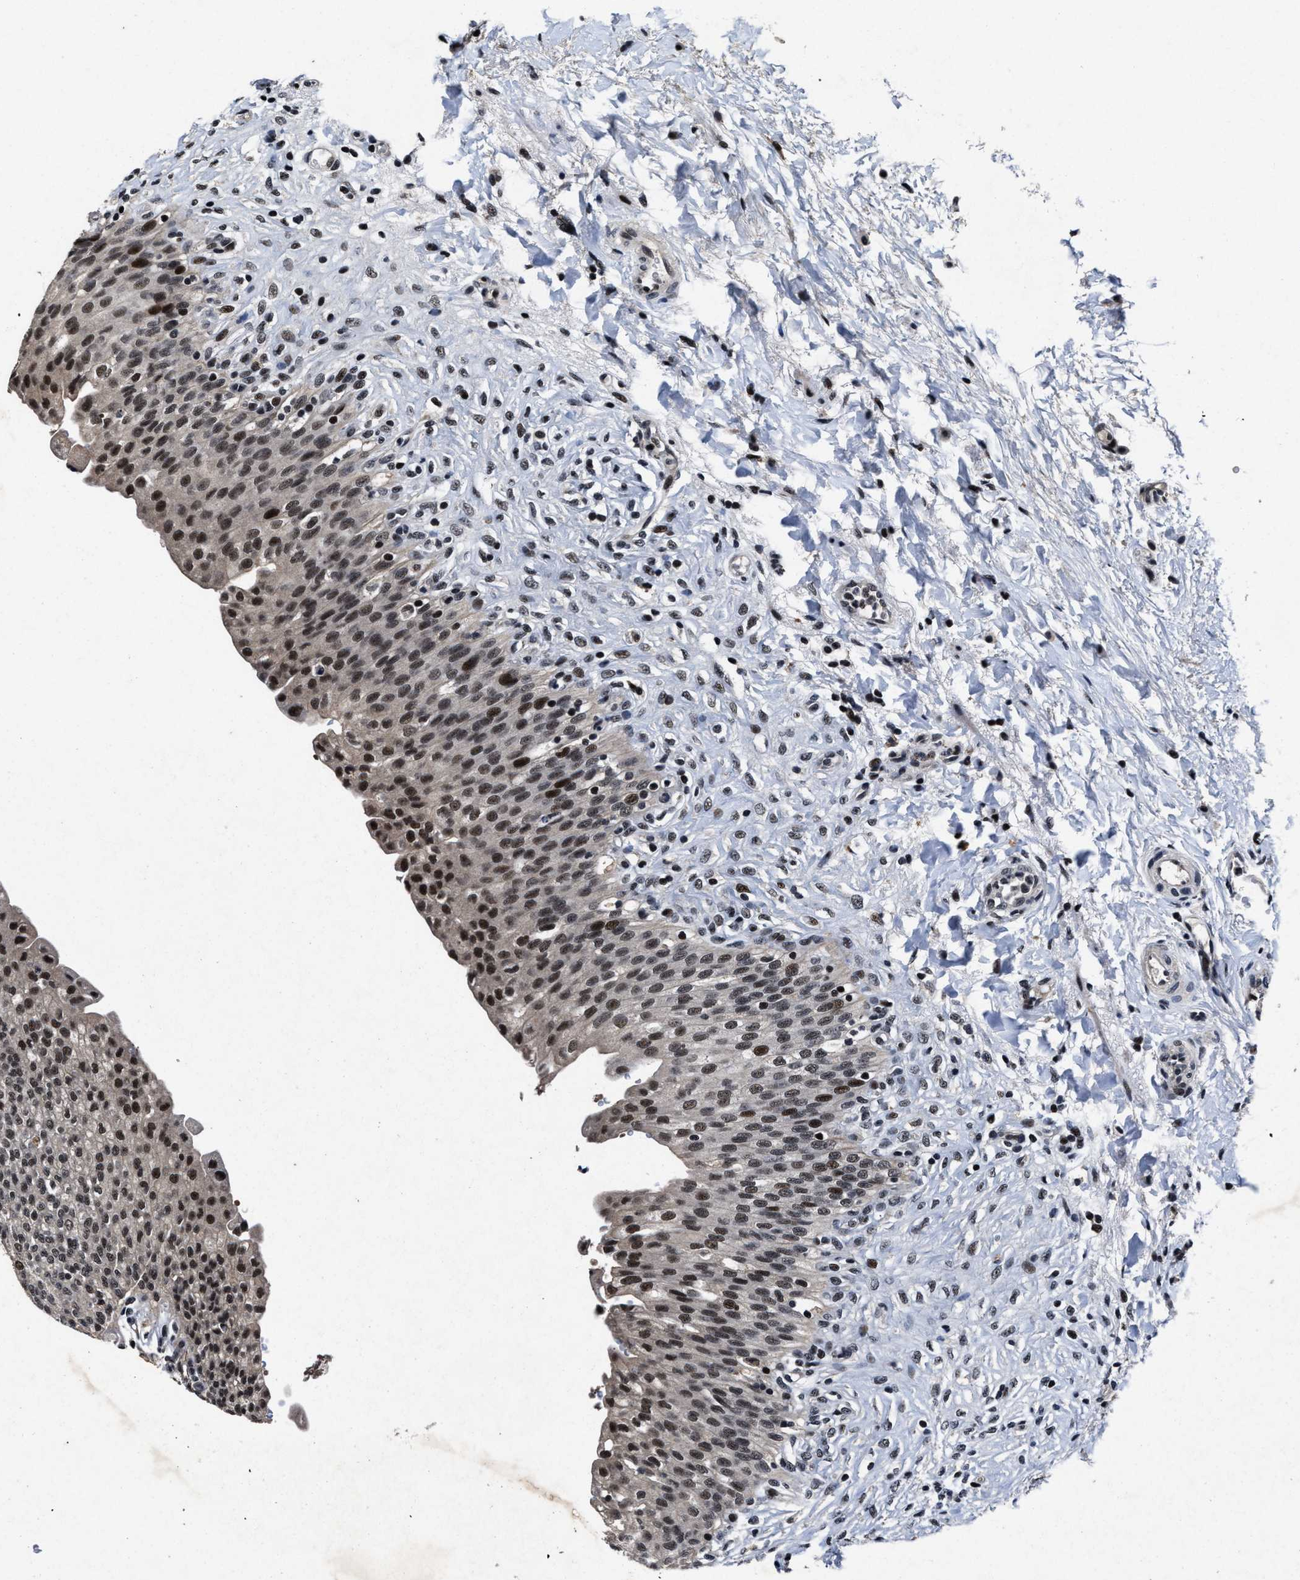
{"staining": {"intensity": "strong", "quantity": ">75%", "location": "nuclear"}, "tissue": "urinary bladder", "cell_type": "Urothelial cells", "image_type": "normal", "snomed": [{"axis": "morphology", "description": "Urothelial carcinoma, High grade"}, {"axis": "topography", "description": "Urinary bladder"}], "caption": "A high-resolution photomicrograph shows IHC staining of normal urinary bladder, which displays strong nuclear positivity in about >75% of urothelial cells.", "gene": "ZNF233", "patient": {"sex": "male", "age": 46}}